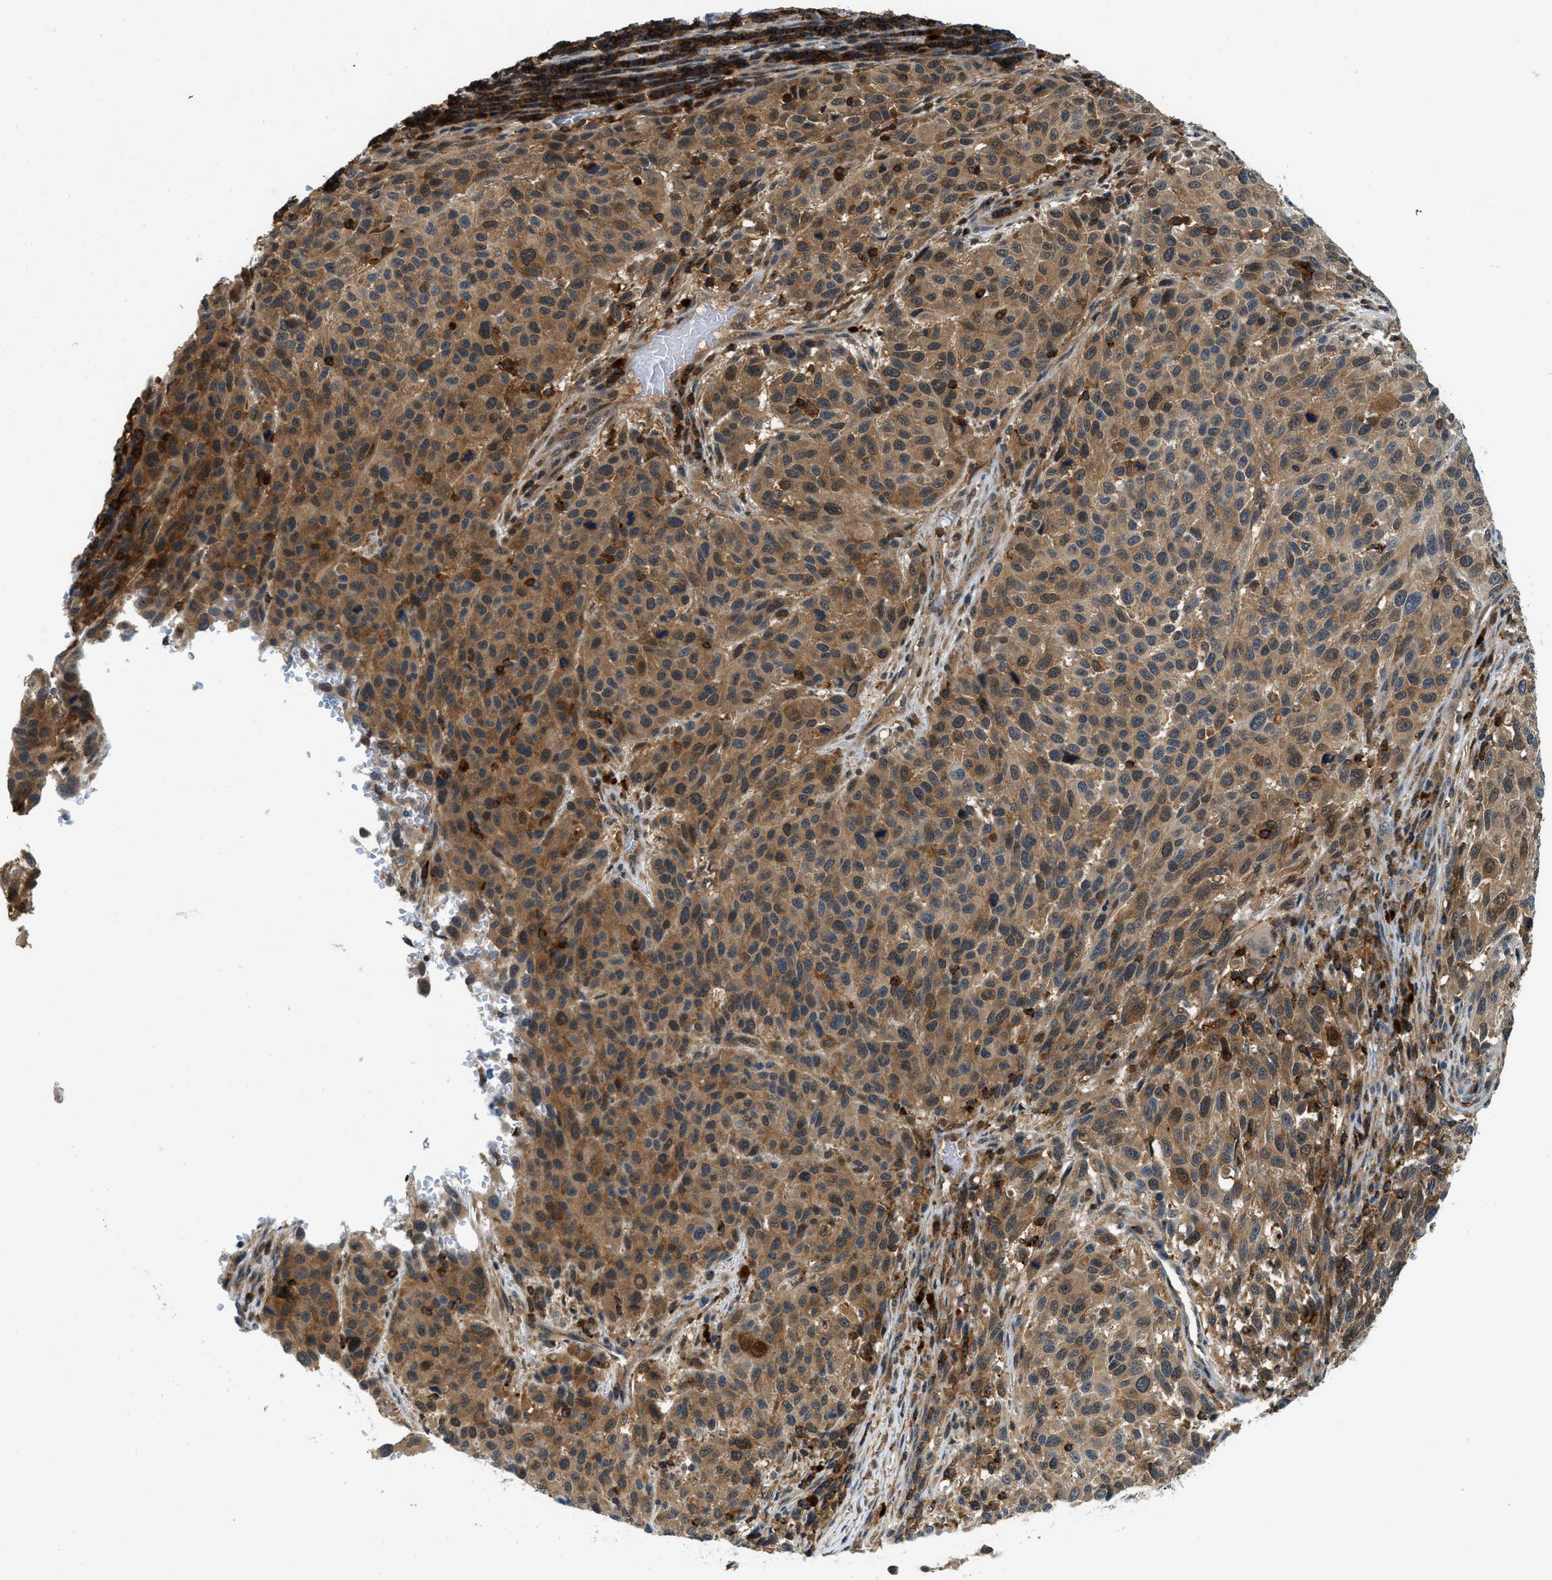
{"staining": {"intensity": "moderate", "quantity": ">75%", "location": "cytoplasmic/membranous,nuclear"}, "tissue": "melanoma", "cell_type": "Tumor cells", "image_type": "cancer", "snomed": [{"axis": "morphology", "description": "Malignant melanoma, Metastatic site"}, {"axis": "topography", "description": "Lymph node"}], "caption": "IHC photomicrograph of neoplastic tissue: human melanoma stained using IHC demonstrates medium levels of moderate protein expression localized specifically in the cytoplasmic/membranous and nuclear of tumor cells, appearing as a cytoplasmic/membranous and nuclear brown color.", "gene": "GMPPB", "patient": {"sex": "male", "age": 61}}